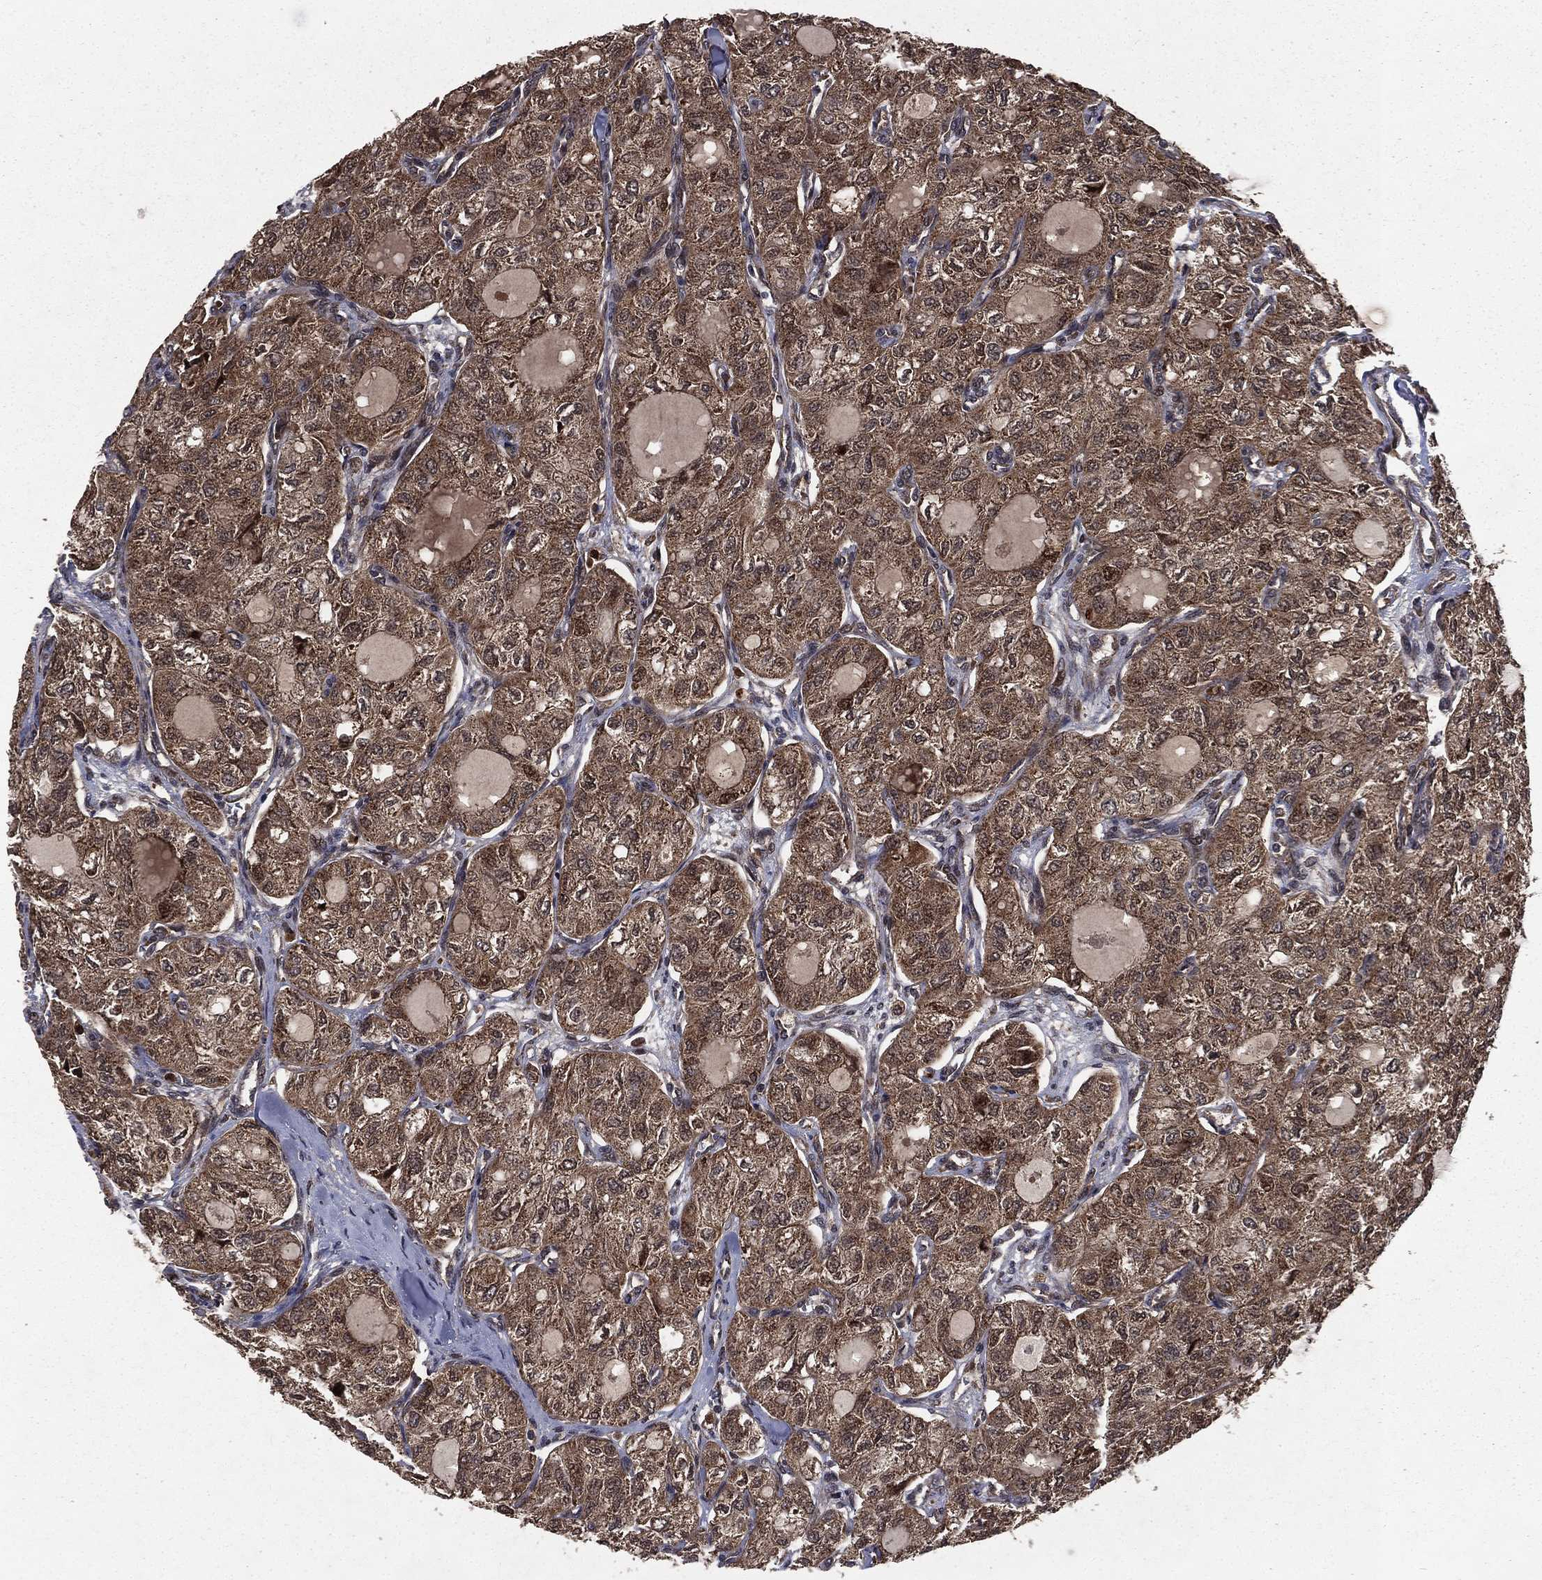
{"staining": {"intensity": "moderate", "quantity": ">75%", "location": "cytoplasmic/membranous"}, "tissue": "thyroid cancer", "cell_type": "Tumor cells", "image_type": "cancer", "snomed": [{"axis": "morphology", "description": "Follicular adenoma carcinoma, NOS"}, {"axis": "topography", "description": "Thyroid gland"}], "caption": "Thyroid cancer stained with immunohistochemistry (IHC) exhibits moderate cytoplasmic/membranous positivity in approximately >75% of tumor cells.", "gene": "LENG8", "patient": {"sex": "male", "age": 75}}